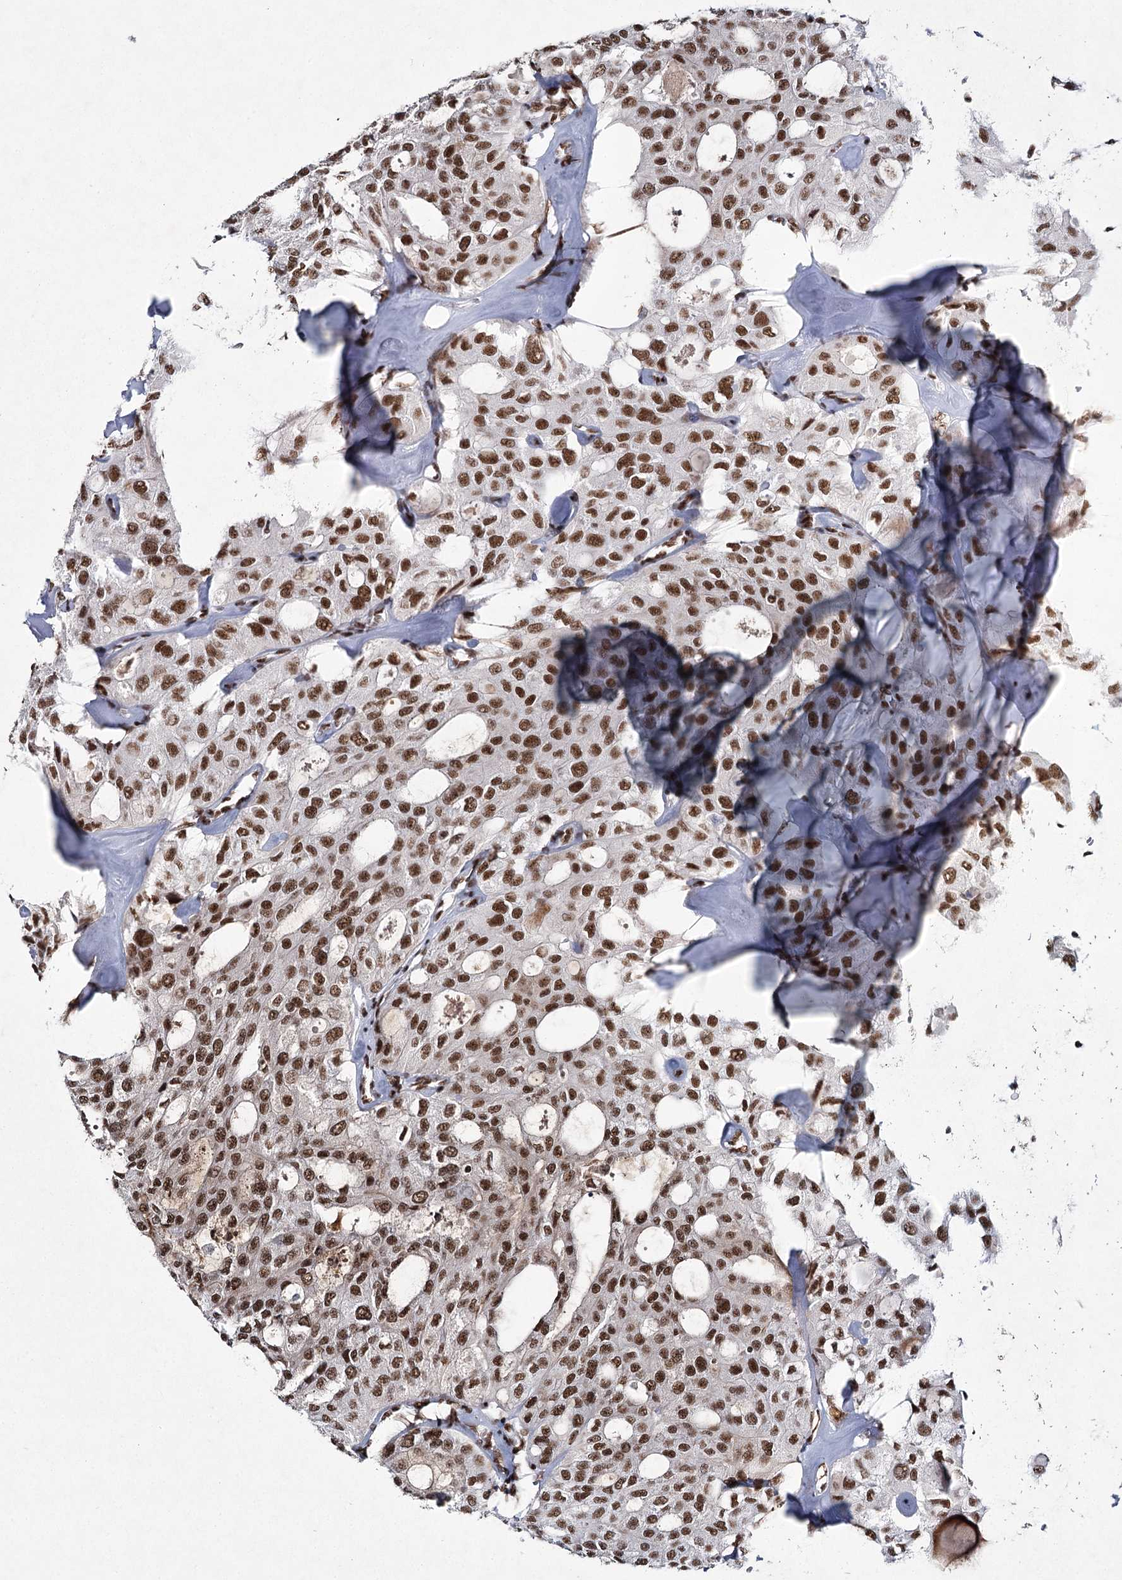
{"staining": {"intensity": "moderate", "quantity": ">75%", "location": "nuclear"}, "tissue": "thyroid cancer", "cell_type": "Tumor cells", "image_type": "cancer", "snomed": [{"axis": "morphology", "description": "Follicular adenoma carcinoma, NOS"}, {"axis": "topography", "description": "Thyroid gland"}], "caption": "The immunohistochemical stain highlights moderate nuclear staining in tumor cells of thyroid cancer (follicular adenoma carcinoma) tissue.", "gene": "SCAF8", "patient": {"sex": "male", "age": 75}}